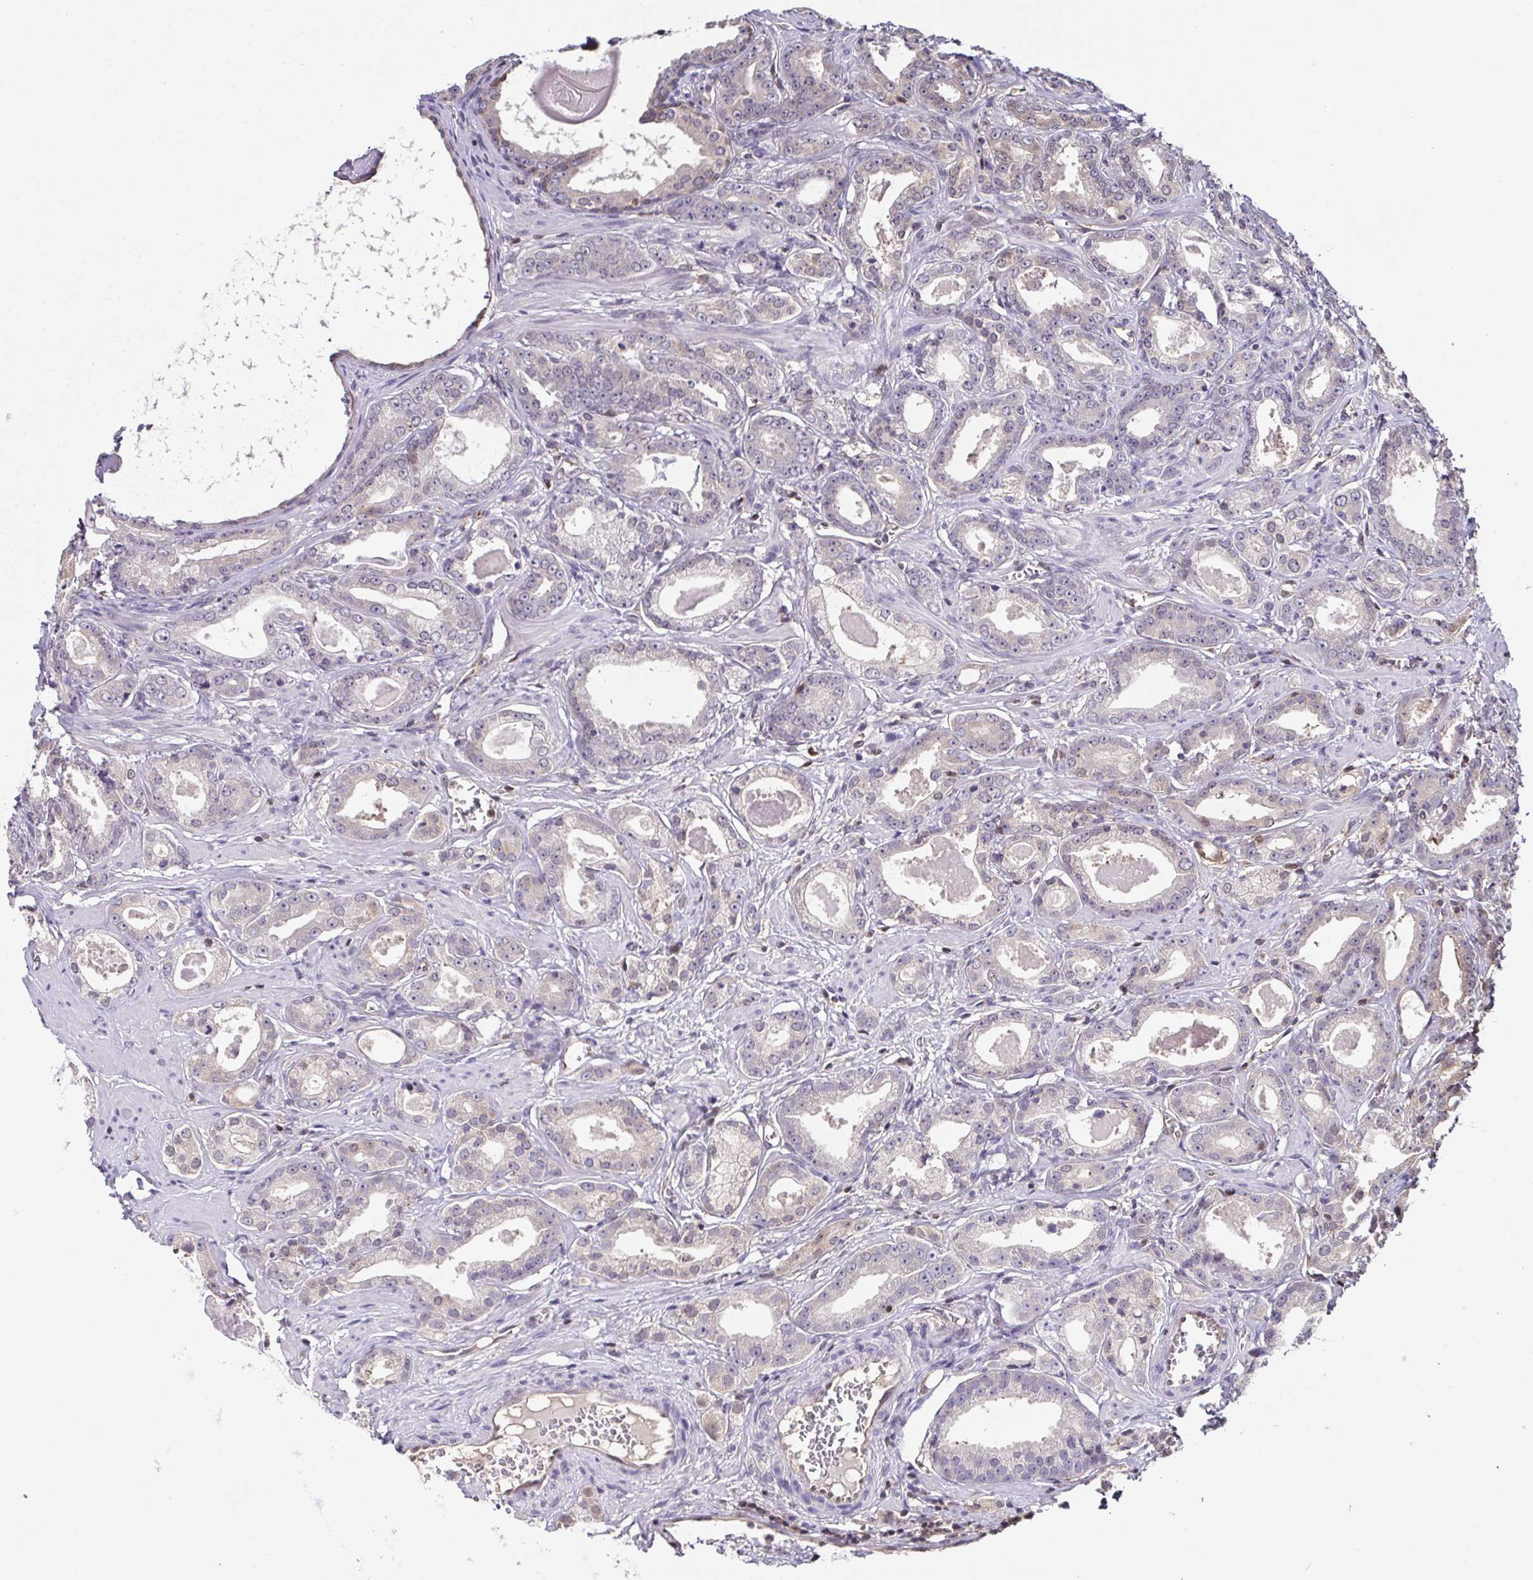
{"staining": {"intensity": "weak", "quantity": "25%-75%", "location": "cytoplasmic/membranous,nuclear"}, "tissue": "prostate cancer", "cell_type": "Tumor cells", "image_type": "cancer", "snomed": [{"axis": "morphology", "description": "Adenocarcinoma, NOS"}, {"axis": "morphology", "description": "Adenocarcinoma, Low grade"}, {"axis": "topography", "description": "Prostate"}], "caption": "Prostate cancer (adenocarcinoma) stained with IHC demonstrates weak cytoplasmic/membranous and nuclear expression in about 25%-75% of tumor cells. The protein is shown in brown color, while the nuclei are stained blue.", "gene": "PSMB9", "patient": {"sex": "male", "age": 64}}